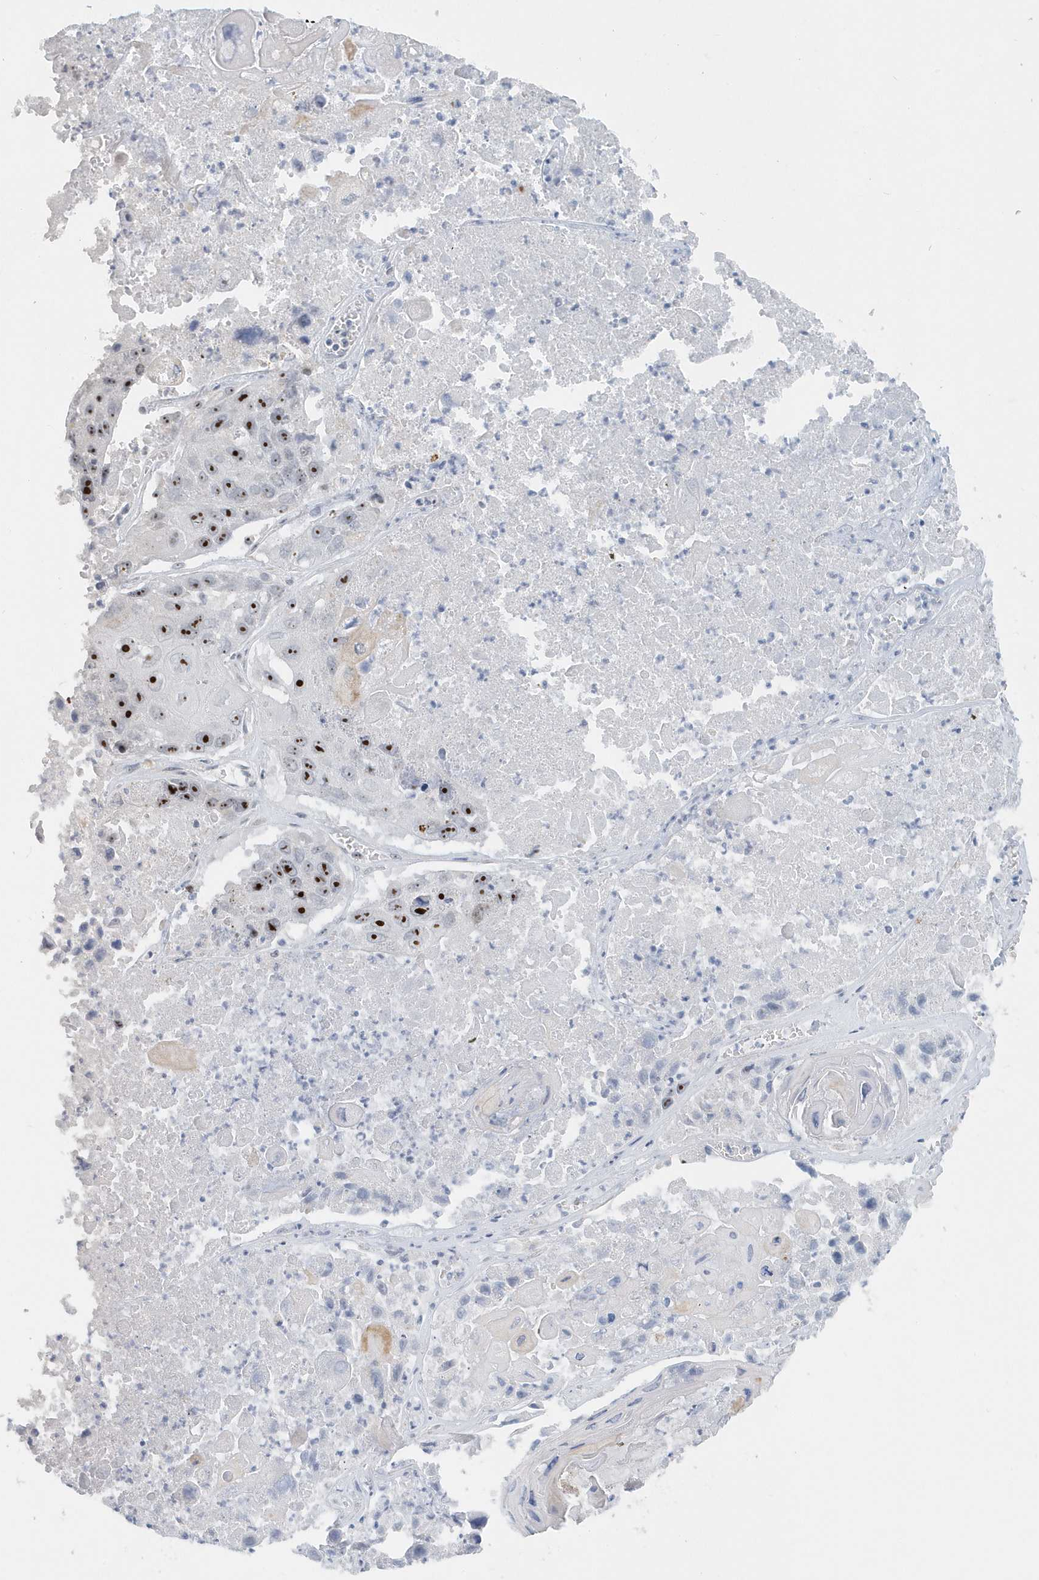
{"staining": {"intensity": "strong", "quantity": "25%-75%", "location": "nuclear"}, "tissue": "lung cancer", "cell_type": "Tumor cells", "image_type": "cancer", "snomed": [{"axis": "morphology", "description": "Squamous cell carcinoma, NOS"}, {"axis": "topography", "description": "Lung"}], "caption": "This is a photomicrograph of IHC staining of lung squamous cell carcinoma, which shows strong staining in the nuclear of tumor cells.", "gene": "RPF2", "patient": {"sex": "male", "age": 61}}